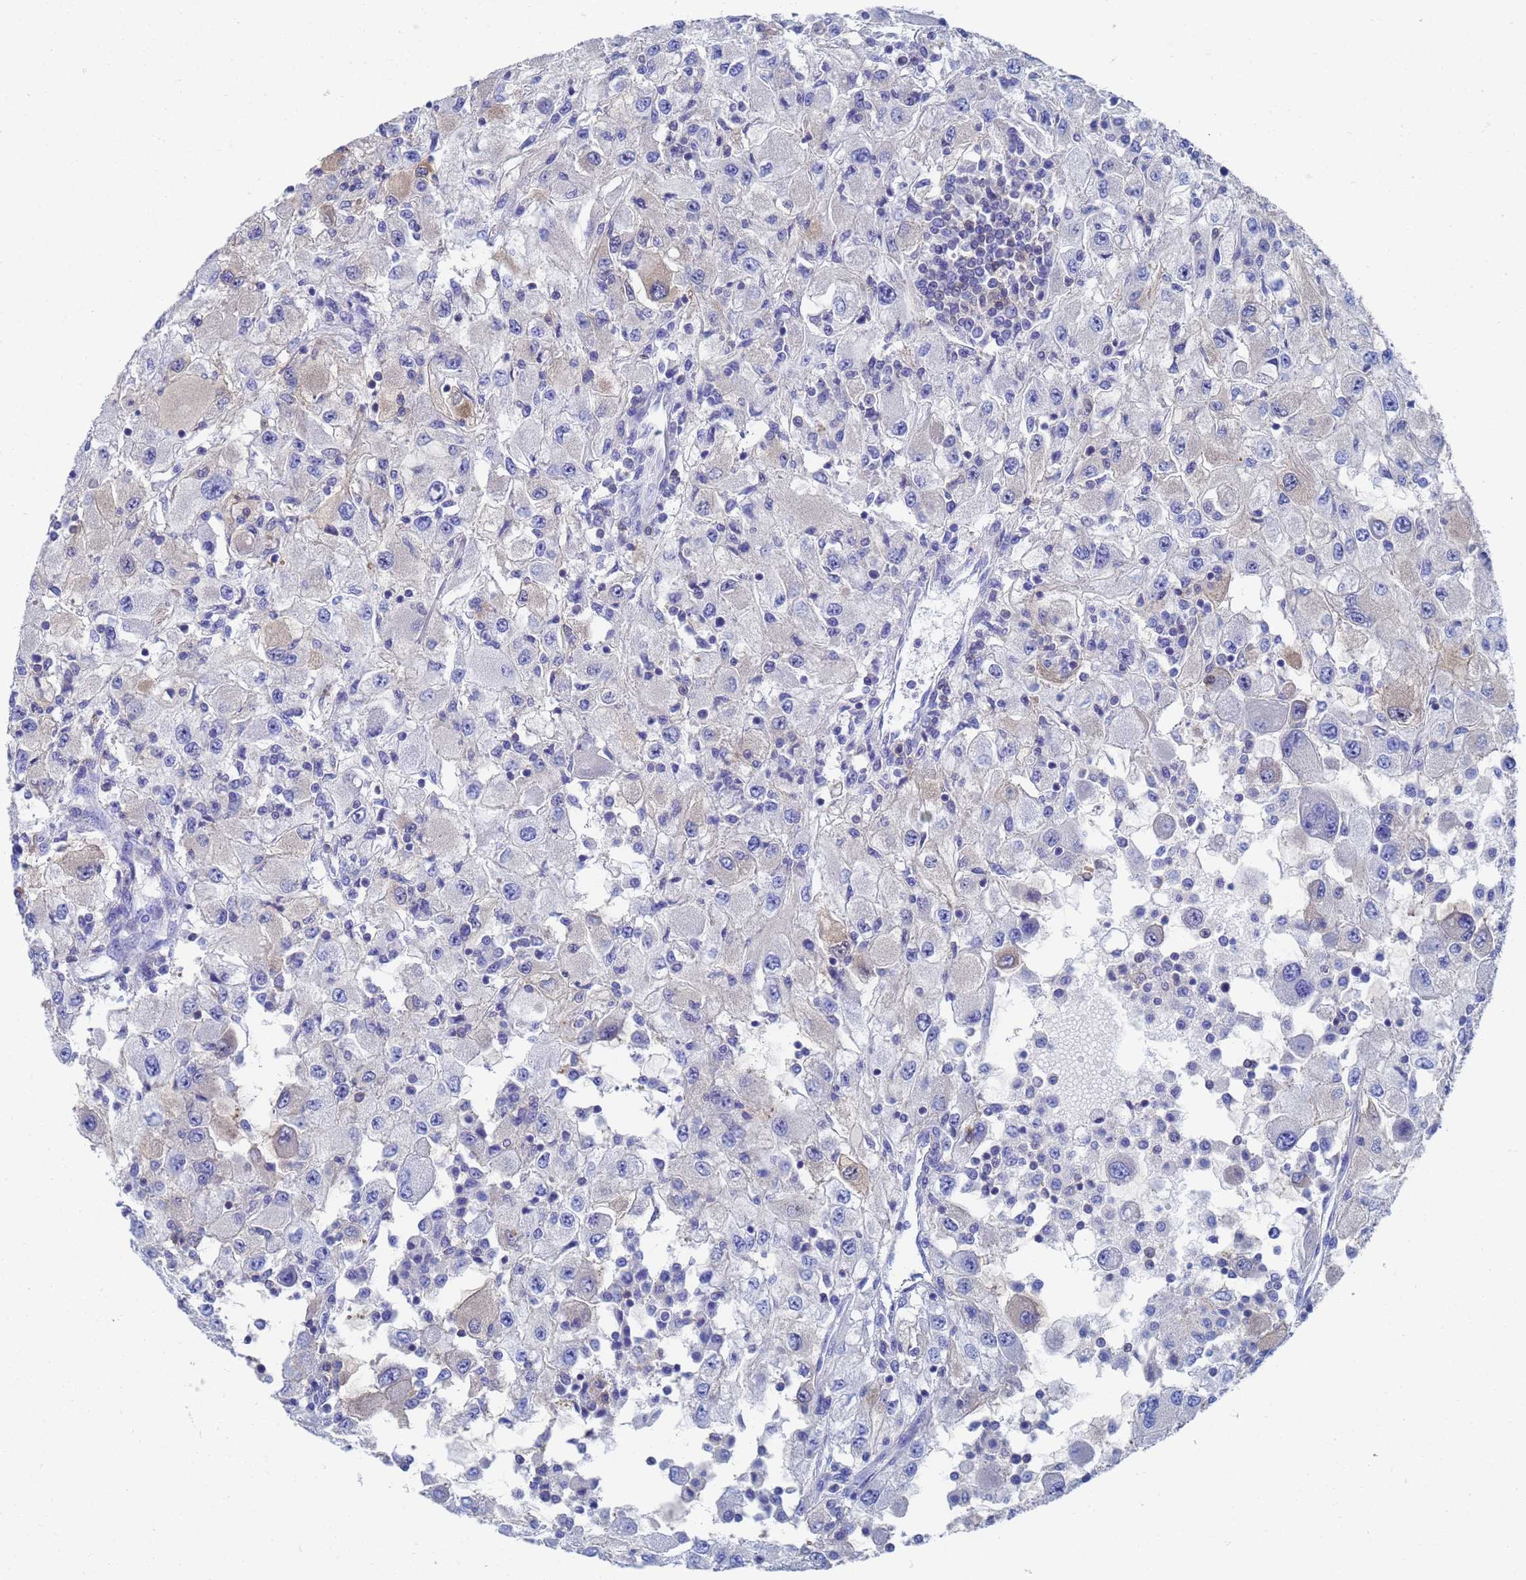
{"staining": {"intensity": "negative", "quantity": "none", "location": "none"}, "tissue": "renal cancer", "cell_type": "Tumor cells", "image_type": "cancer", "snomed": [{"axis": "morphology", "description": "Adenocarcinoma, NOS"}, {"axis": "topography", "description": "Kidney"}], "caption": "Immunohistochemistry (IHC) photomicrograph of human renal cancer stained for a protein (brown), which demonstrates no staining in tumor cells.", "gene": "GCHFR", "patient": {"sex": "female", "age": 67}}